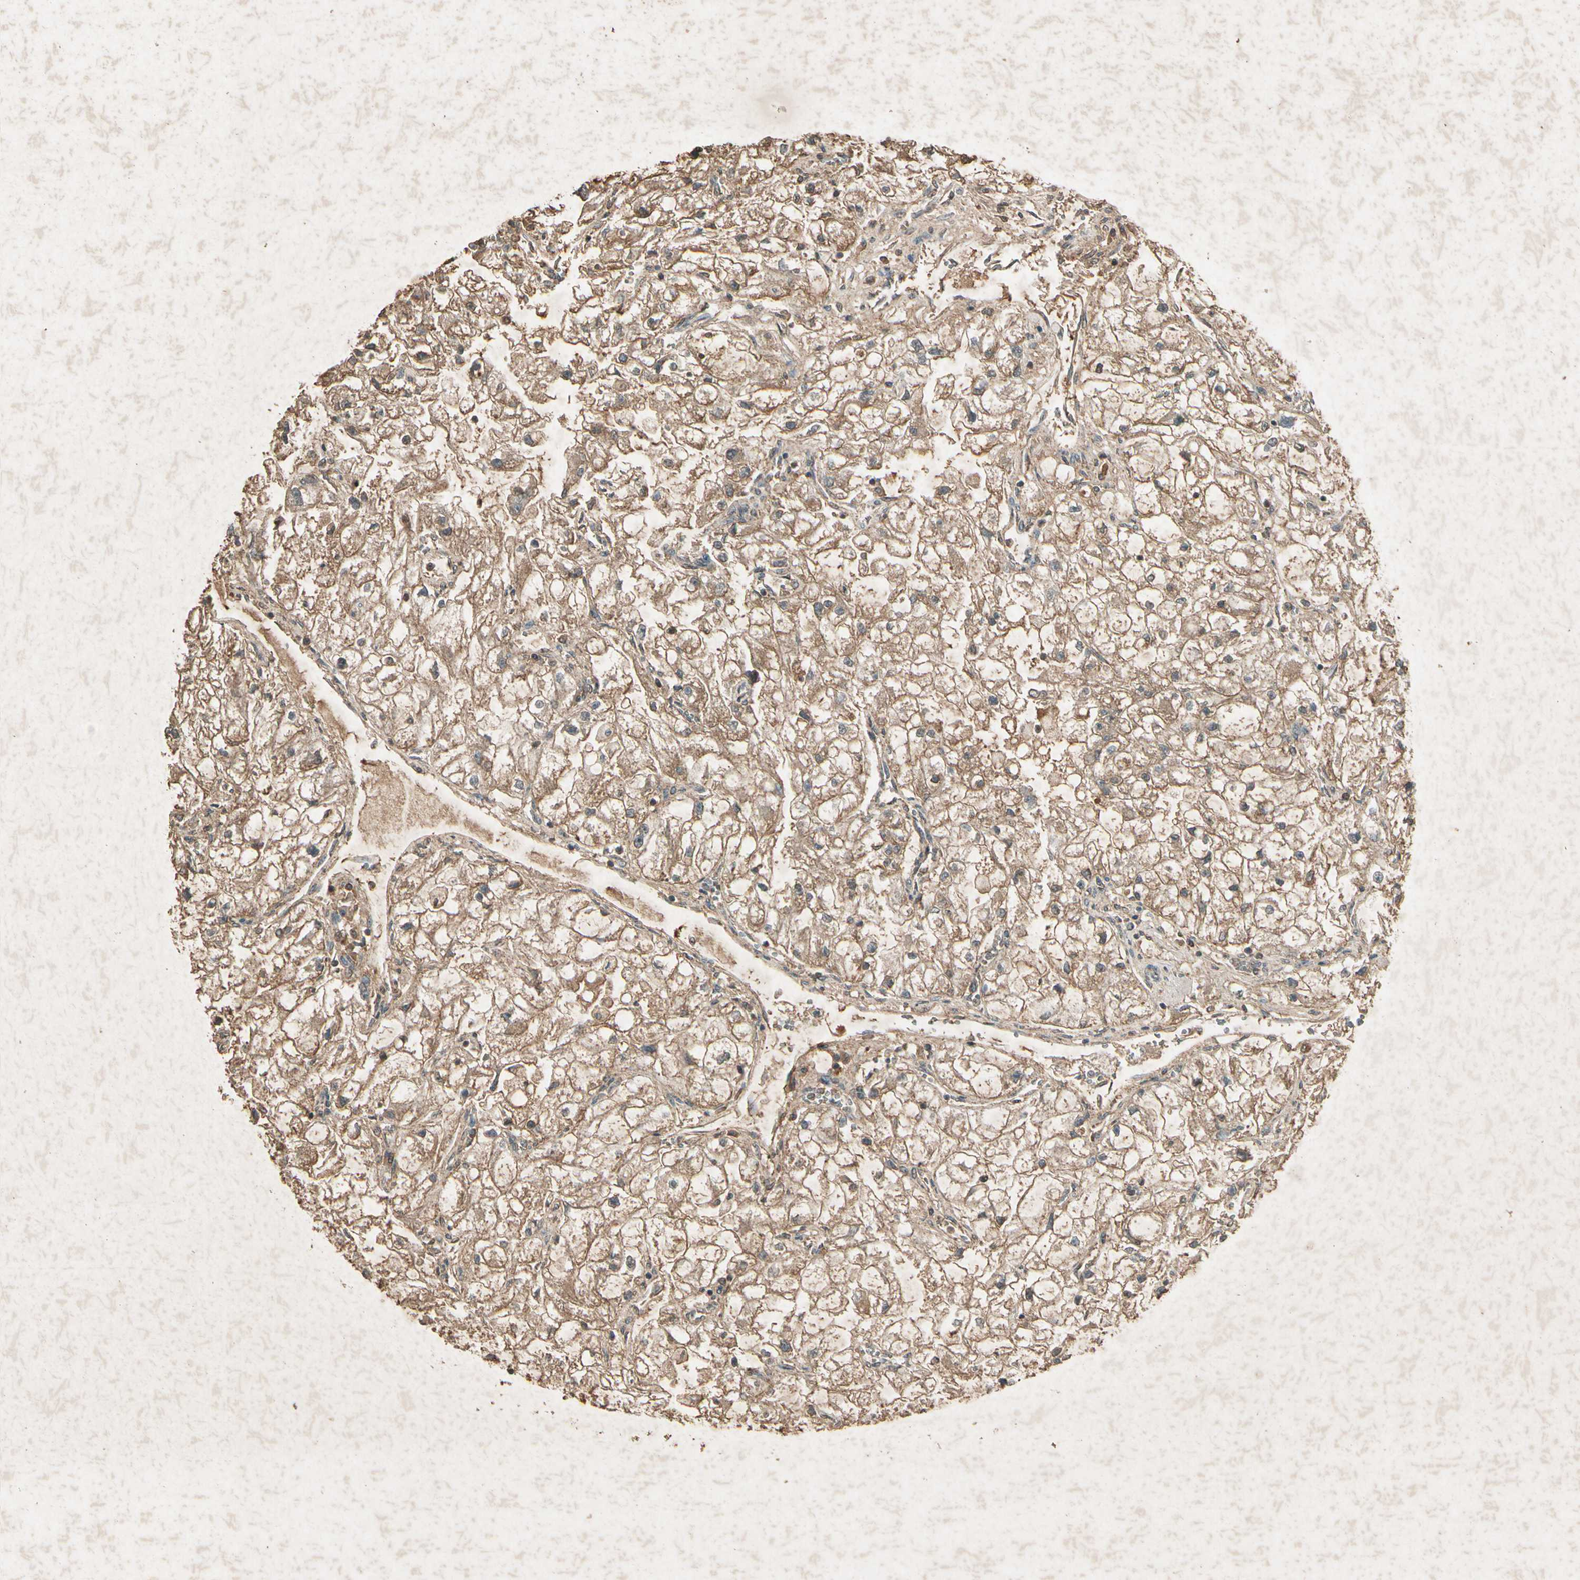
{"staining": {"intensity": "strong", "quantity": ">75%", "location": "cytoplasmic/membranous"}, "tissue": "renal cancer", "cell_type": "Tumor cells", "image_type": "cancer", "snomed": [{"axis": "morphology", "description": "Adenocarcinoma, NOS"}, {"axis": "topography", "description": "Kidney"}], "caption": "The histopathology image reveals immunohistochemical staining of renal adenocarcinoma. There is strong cytoplasmic/membranous positivity is identified in approximately >75% of tumor cells.", "gene": "GC", "patient": {"sex": "female", "age": 70}}